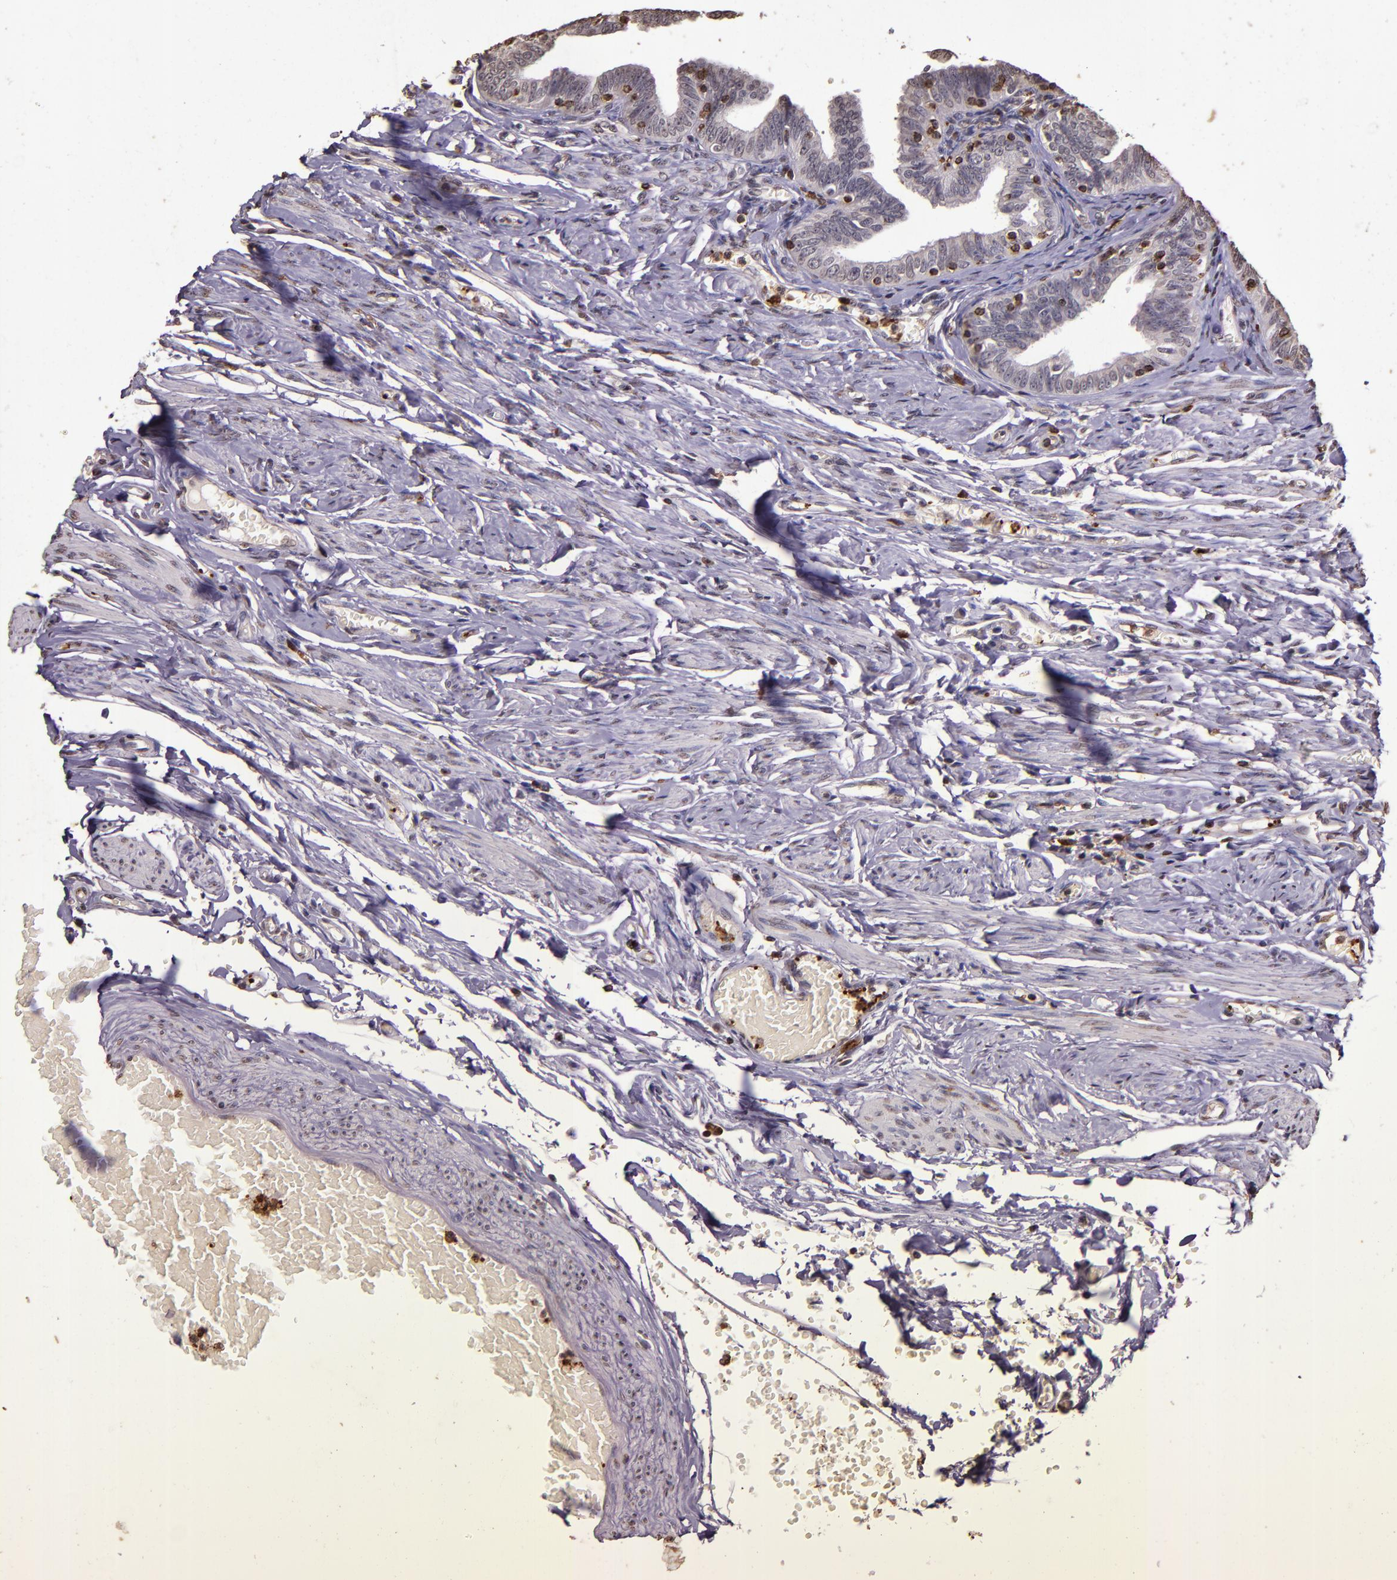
{"staining": {"intensity": "weak", "quantity": "<25%", "location": "cytoplasmic/membranous"}, "tissue": "fallopian tube", "cell_type": "Glandular cells", "image_type": "normal", "snomed": [{"axis": "morphology", "description": "Normal tissue, NOS"}, {"axis": "topography", "description": "Fallopian tube"}, {"axis": "topography", "description": "Ovary"}], "caption": "Glandular cells show no significant protein positivity in unremarkable fallopian tube. (DAB (3,3'-diaminobenzidine) IHC with hematoxylin counter stain).", "gene": "SLC2A3", "patient": {"sex": "female", "age": 69}}